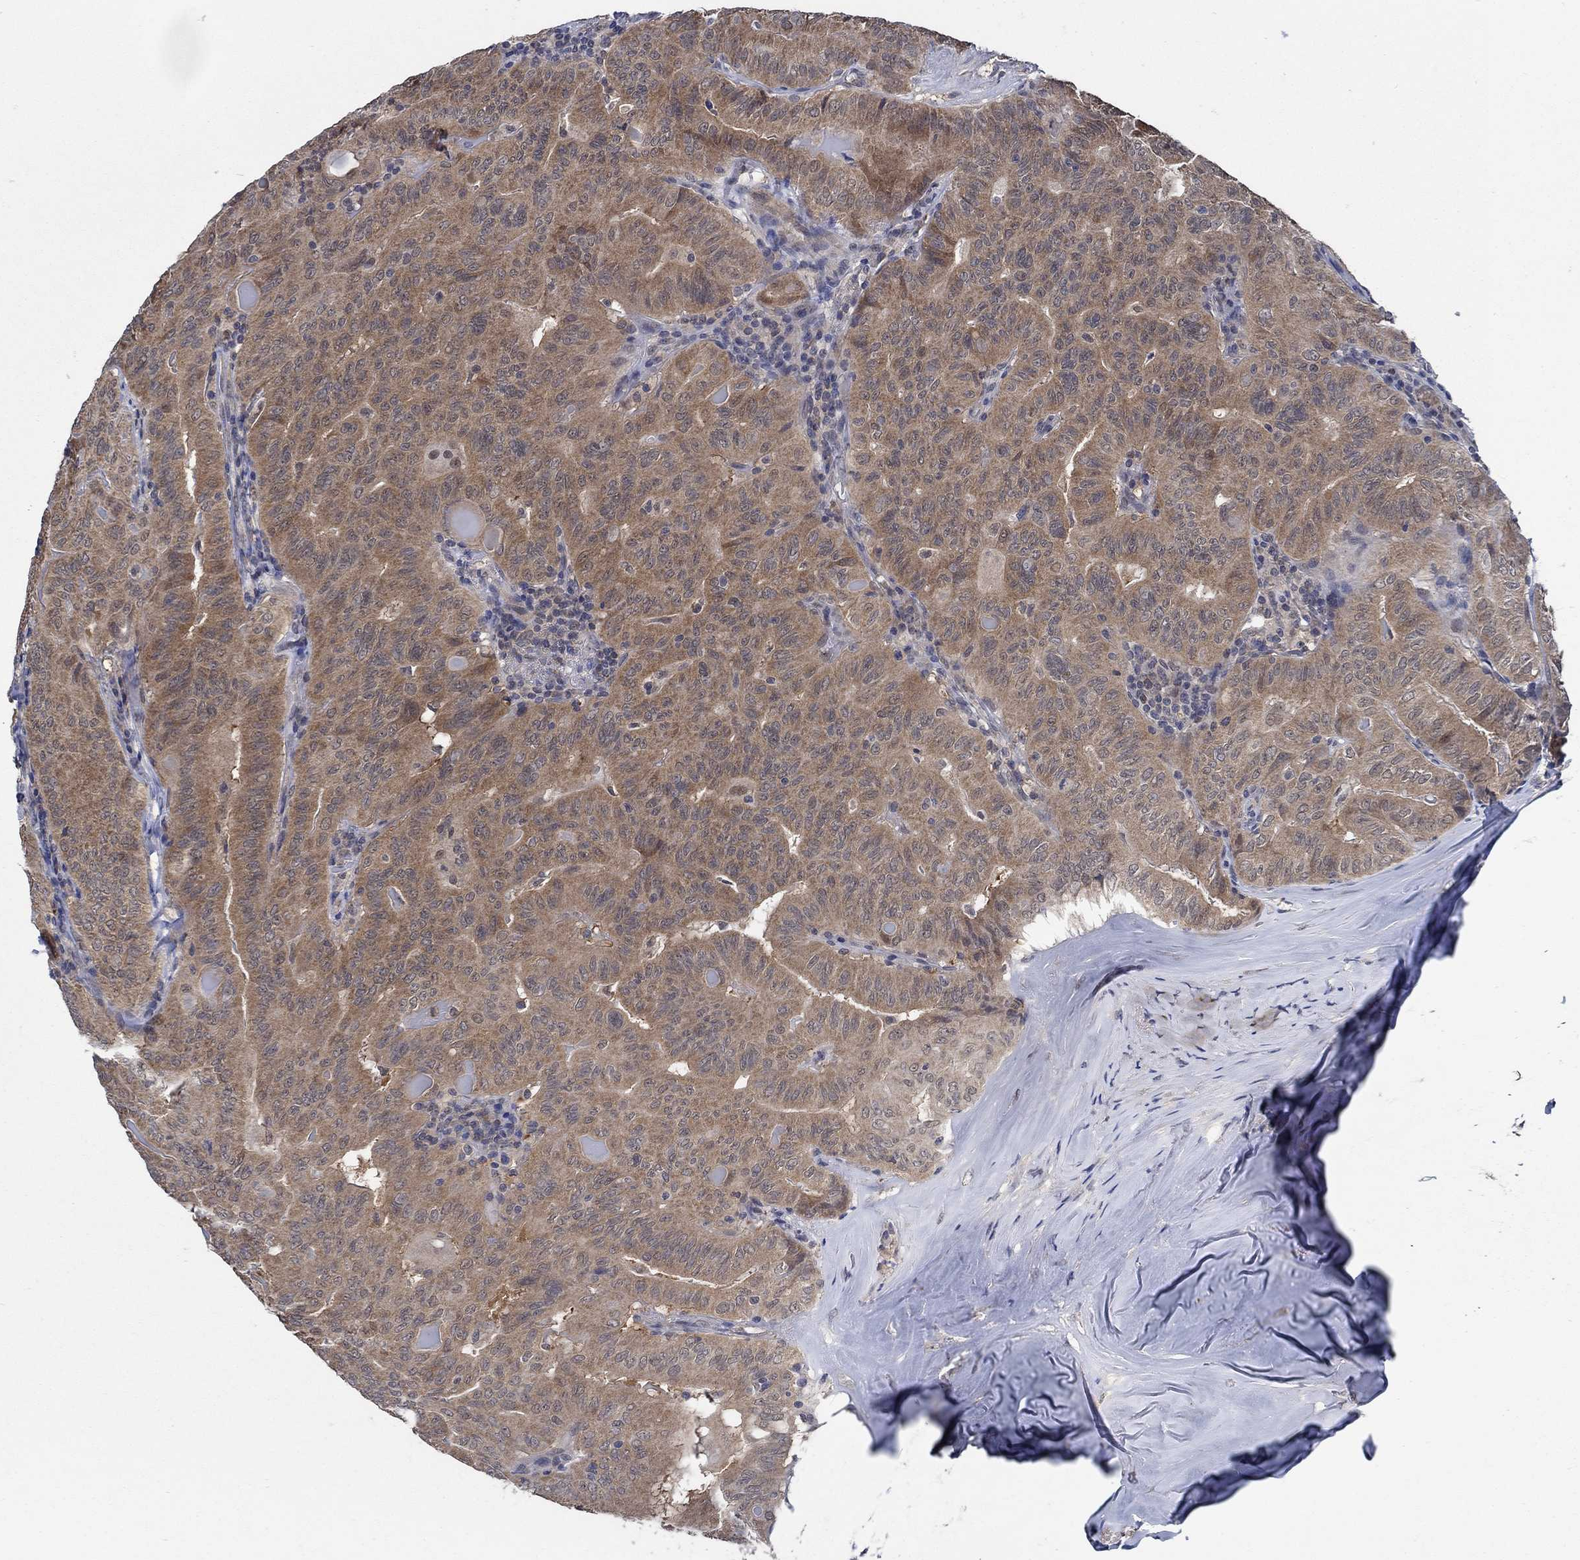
{"staining": {"intensity": "moderate", "quantity": "25%-75%", "location": "cytoplasmic/membranous"}, "tissue": "thyroid cancer", "cell_type": "Tumor cells", "image_type": "cancer", "snomed": [{"axis": "morphology", "description": "Papillary adenocarcinoma, NOS"}, {"axis": "topography", "description": "Thyroid gland"}], "caption": "Immunohistochemical staining of papillary adenocarcinoma (thyroid) shows medium levels of moderate cytoplasmic/membranous protein positivity in about 25%-75% of tumor cells. (Stains: DAB (3,3'-diaminobenzidine) in brown, nuclei in blue, Microscopy: brightfield microscopy at high magnification).", "gene": "DACT1", "patient": {"sex": "female", "age": 68}}